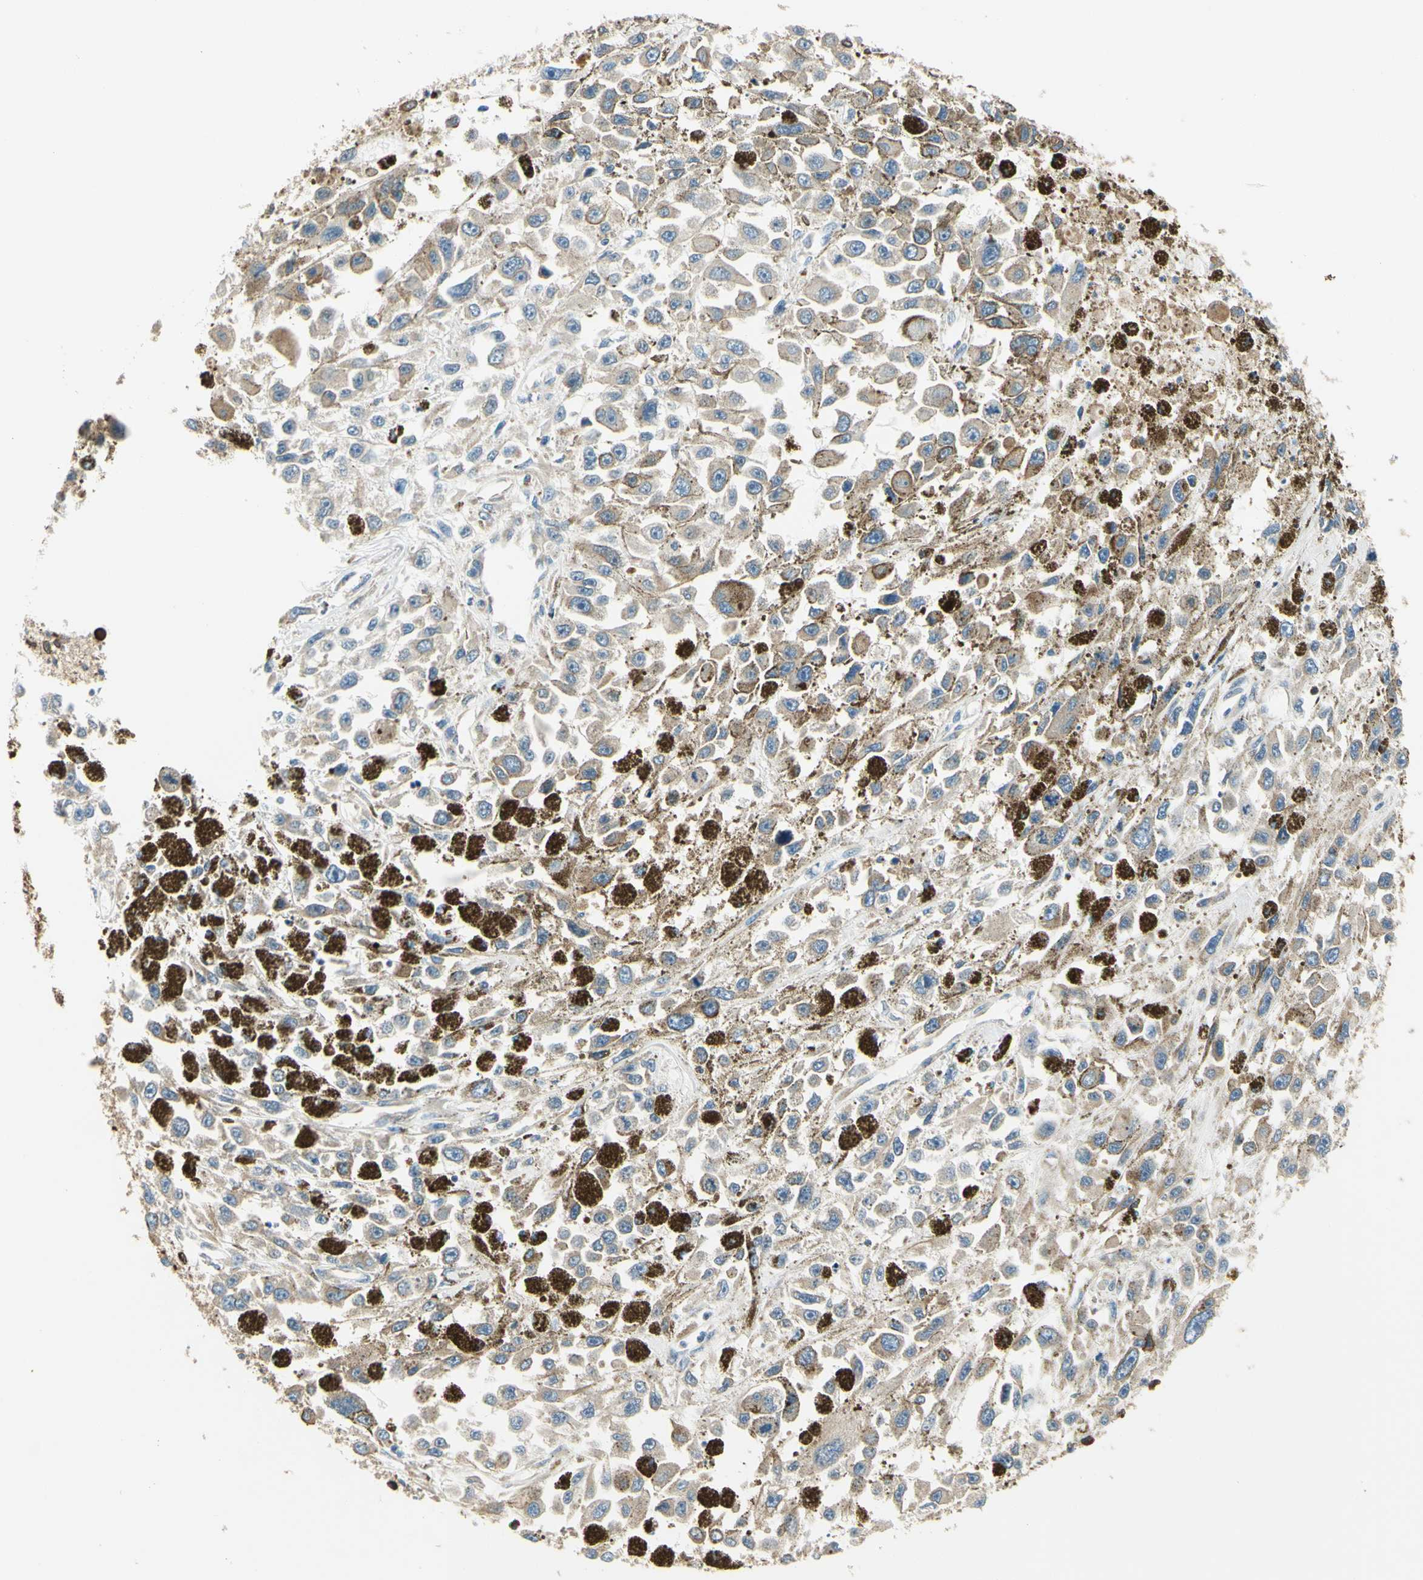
{"staining": {"intensity": "weak", "quantity": "<25%", "location": "cytoplasmic/membranous"}, "tissue": "melanoma", "cell_type": "Tumor cells", "image_type": "cancer", "snomed": [{"axis": "morphology", "description": "Malignant melanoma, Metastatic site"}, {"axis": "topography", "description": "Lymph node"}], "caption": "IHC micrograph of melanoma stained for a protein (brown), which displays no expression in tumor cells.", "gene": "IGDCC4", "patient": {"sex": "male", "age": 59}}